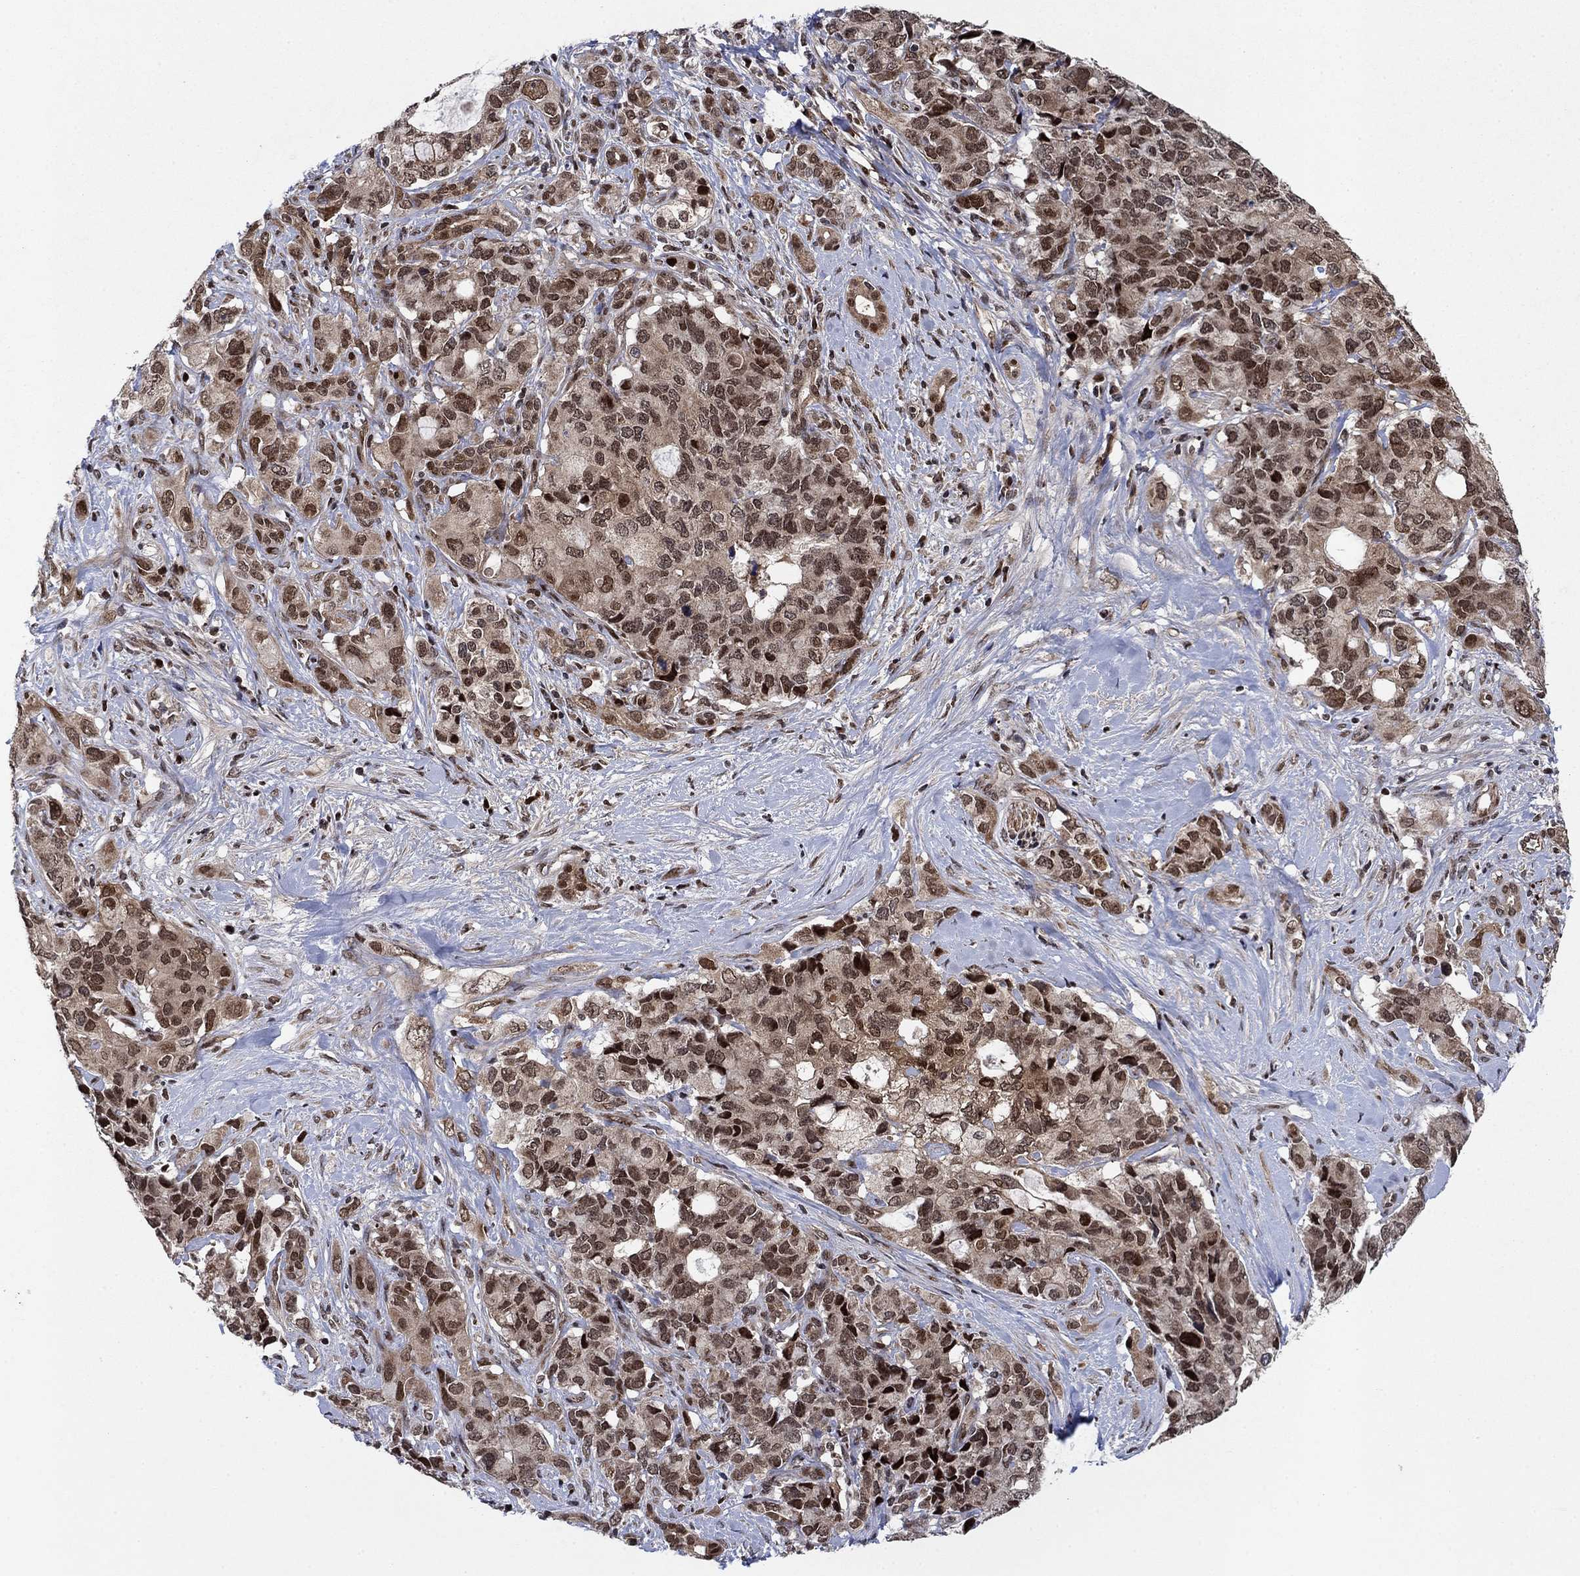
{"staining": {"intensity": "strong", "quantity": "25%-75%", "location": "nuclear"}, "tissue": "pancreatic cancer", "cell_type": "Tumor cells", "image_type": "cancer", "snomed": [{"axis": "morphology", "description": "Adenocarcinoma, NOS"}, {"axis": "topography", "description": "Pancreas"}], "caption": "IHC micrograph of neoplastic tissue: human pancreatic cancer stained using IHC exhibits high levels of strong protein expression localized specifically in the nuclear of tumor cells, appearing as a nuclear brown color.", "gene": "PRICKLE4", "patient": {"sex": "female", "age": 56}}